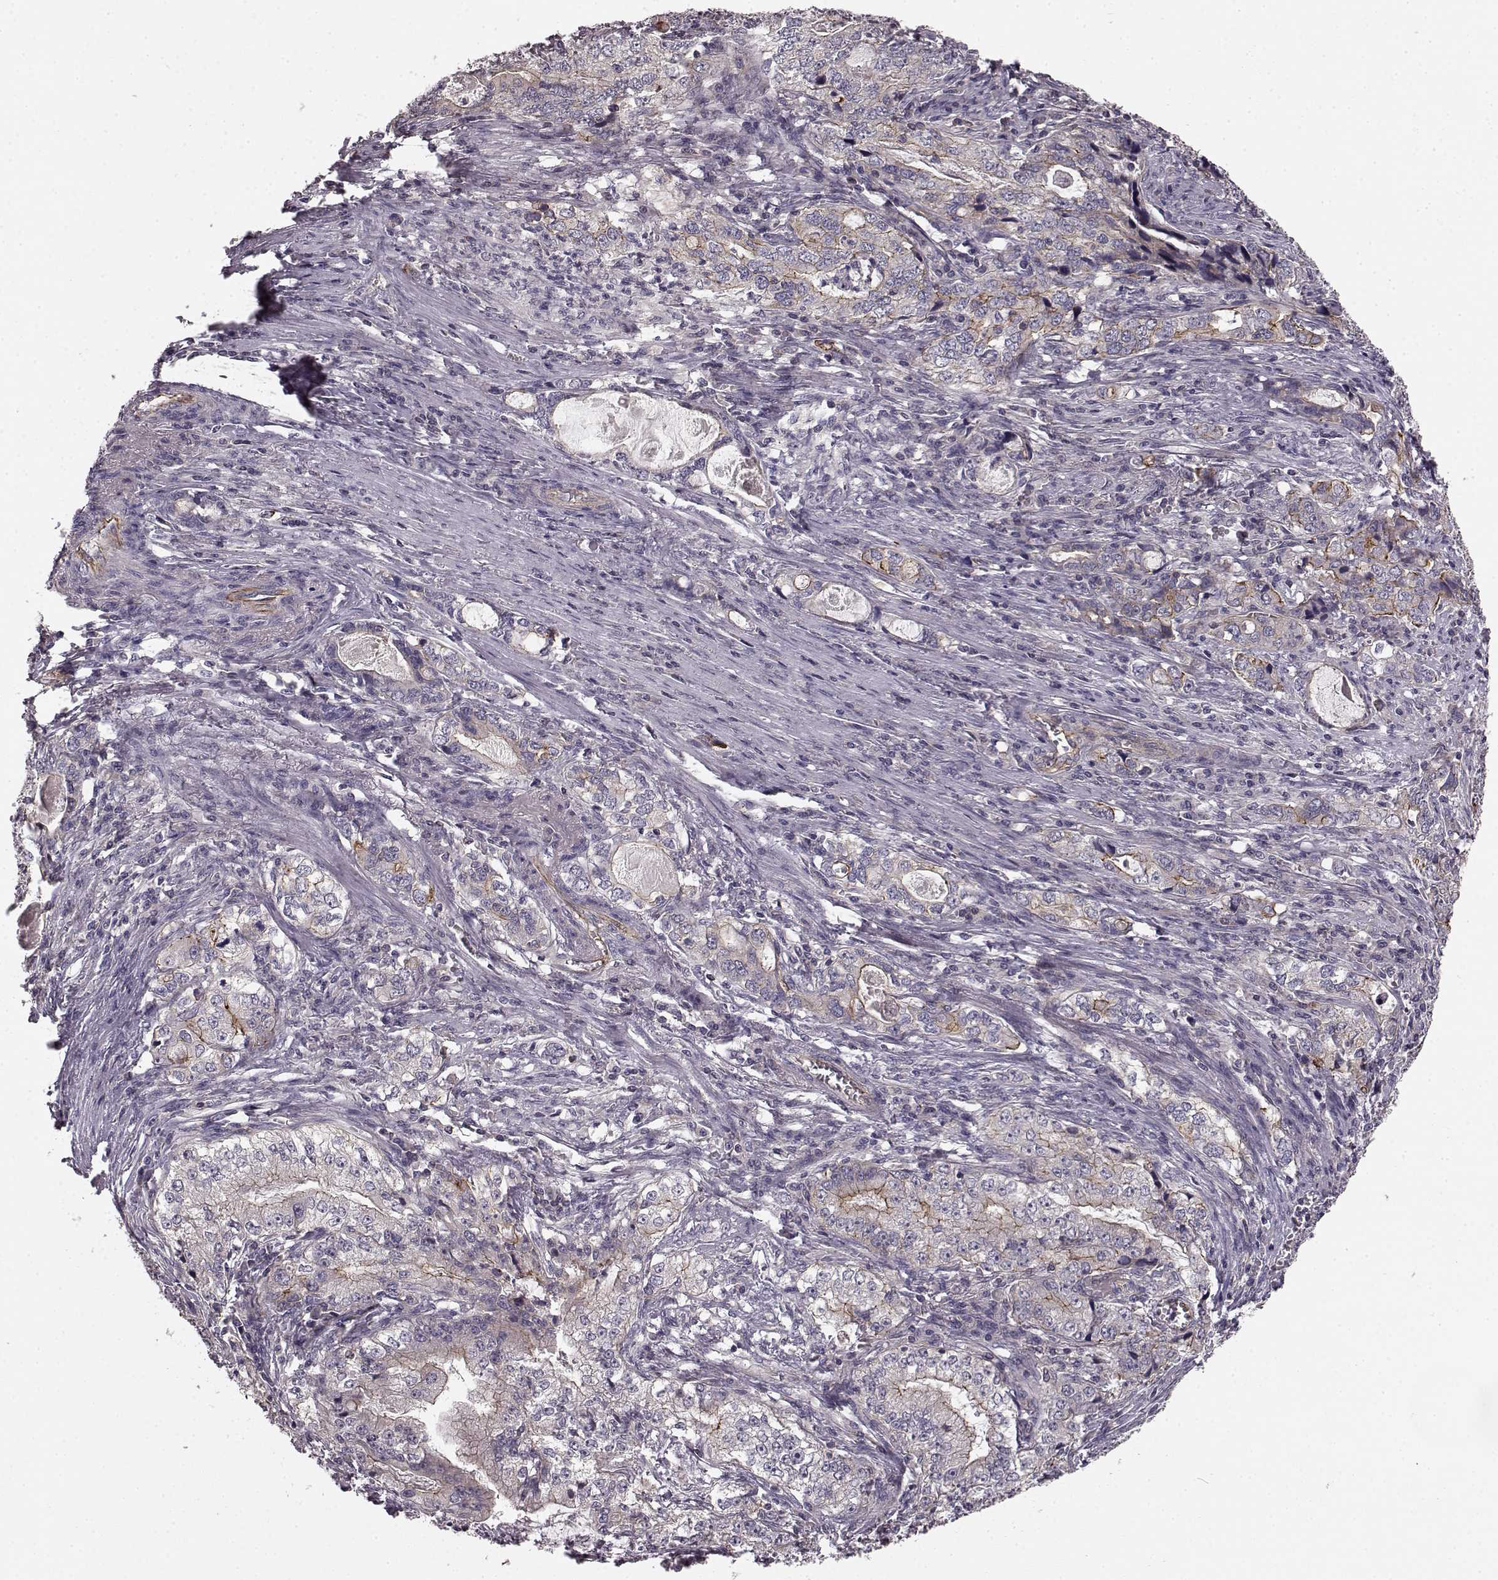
{"staining": {"intensity": "moderate", "quantity": "<25%", "location": "cytoplasmic/membranous"}, "tissue": "stomach cancer", "cell_type": "Tumor cells", "image_type": "cancer", "snomed": [{"axis": "morphology", "description": "Adenocarcinoma, NOS"}, {"axis": "topography", "description": "Stomach, lower"}], "caption": "Immunohistochemical staining of stomach cancer demonstrates moderate cytoplasmic/membranous protein expression in about <25% of tumor cells.", "gene": "SLC22A18", "patient": {"sex": "female", "age": 72}}